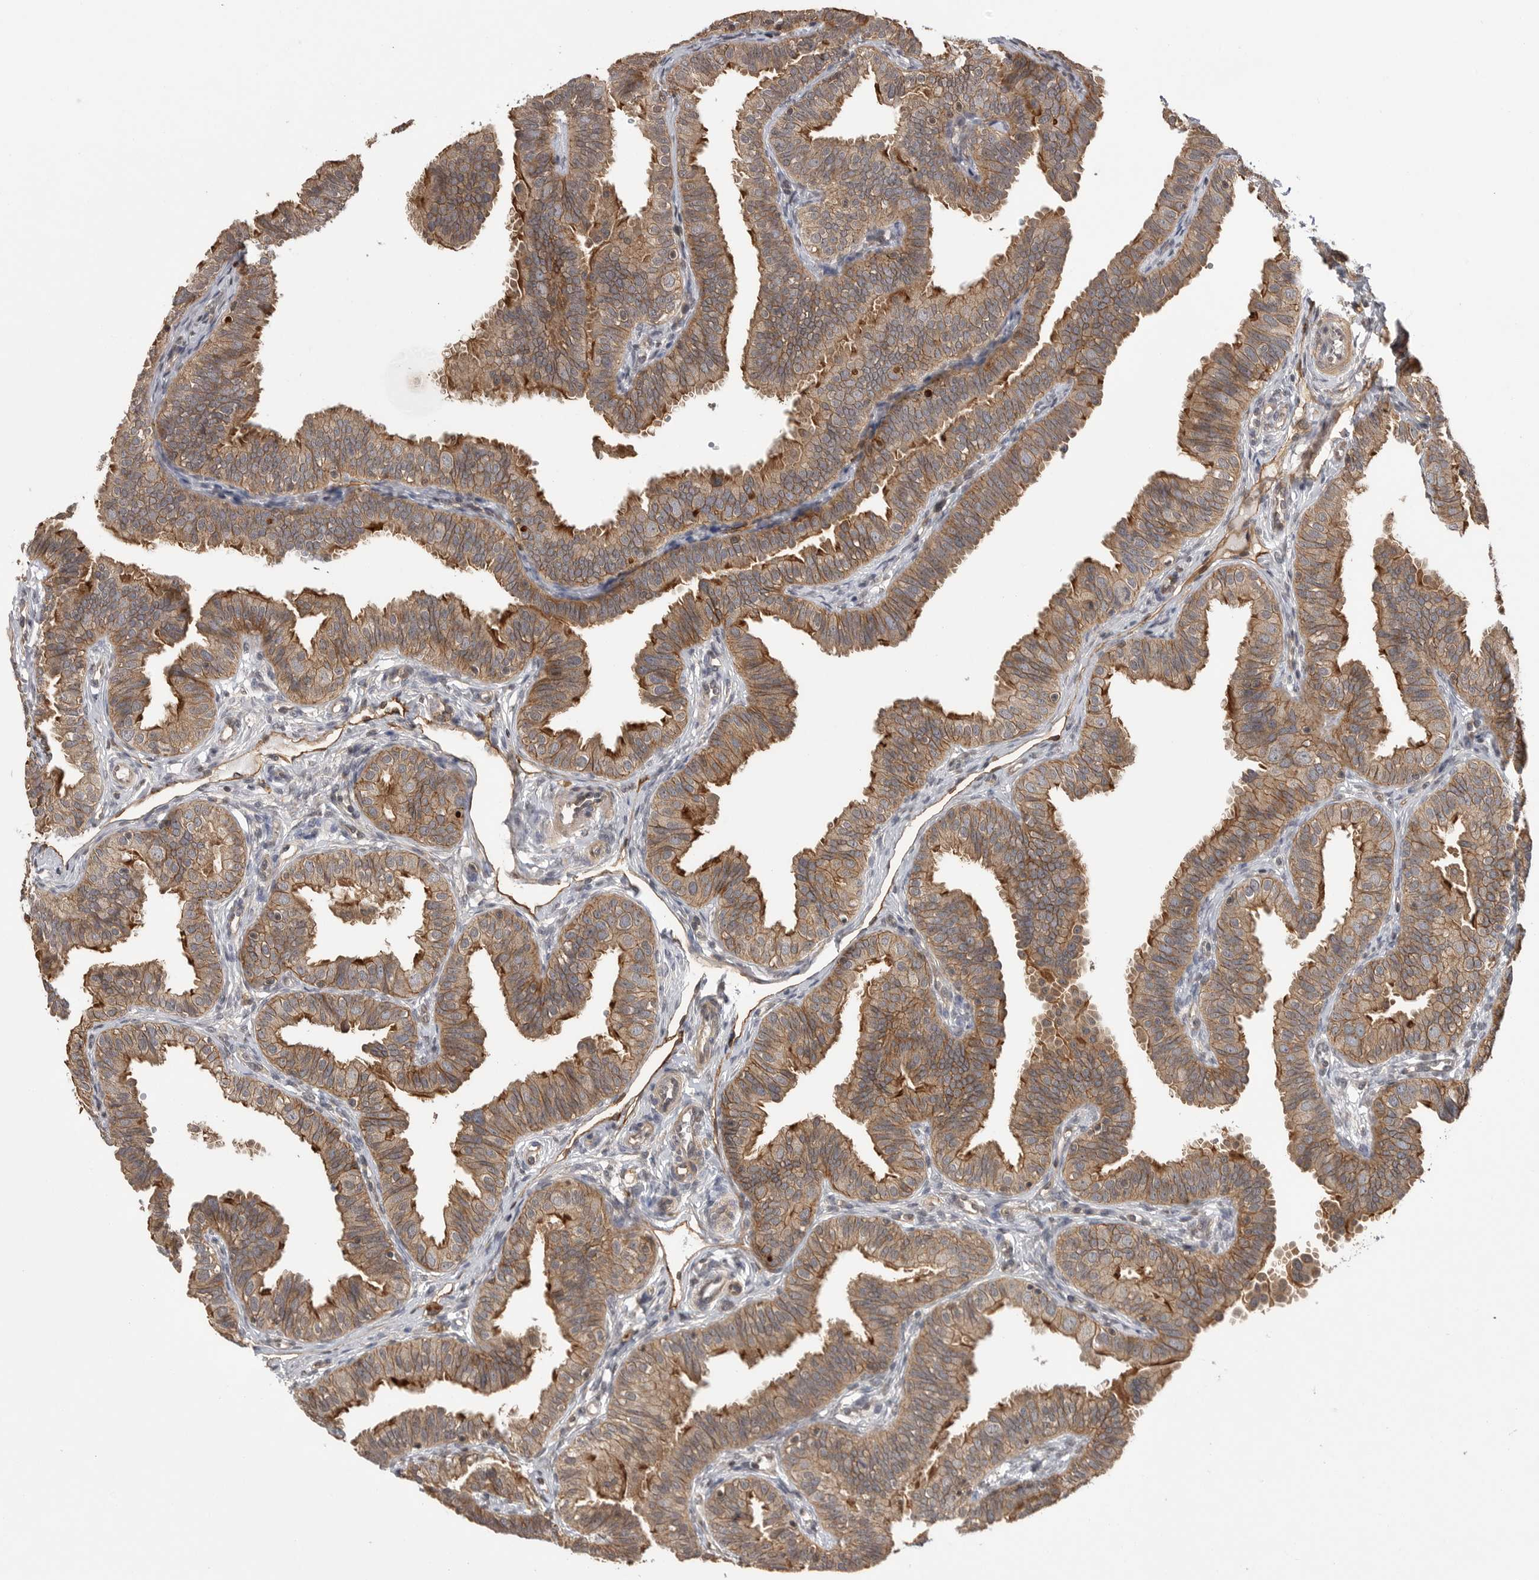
{"staining": {"intensity": "moderate", "quantity": ">75%", "location": "cytoplasmic/membranous"}, "tissue": "fallopian tube", "cell_type": "Glandular cells", "image_type": "normal", "snomed": [{"axis": "morphology", "description": "Normal tissue, NOS"}, {"axis": "topography", "description": "Fallopian tube"}], "caption": "High-magnification brightfield microscopy of unremarkable fallopian tube stained with DAB (brown) and counterstained with hematoxylin (blue). glandular cells exhibit moderate cytoplasmic/membranous positivity is seen in approximately>75% of cells.", "gene": "NECTIN1", "patient": {"sex": "female", "age": 35}}